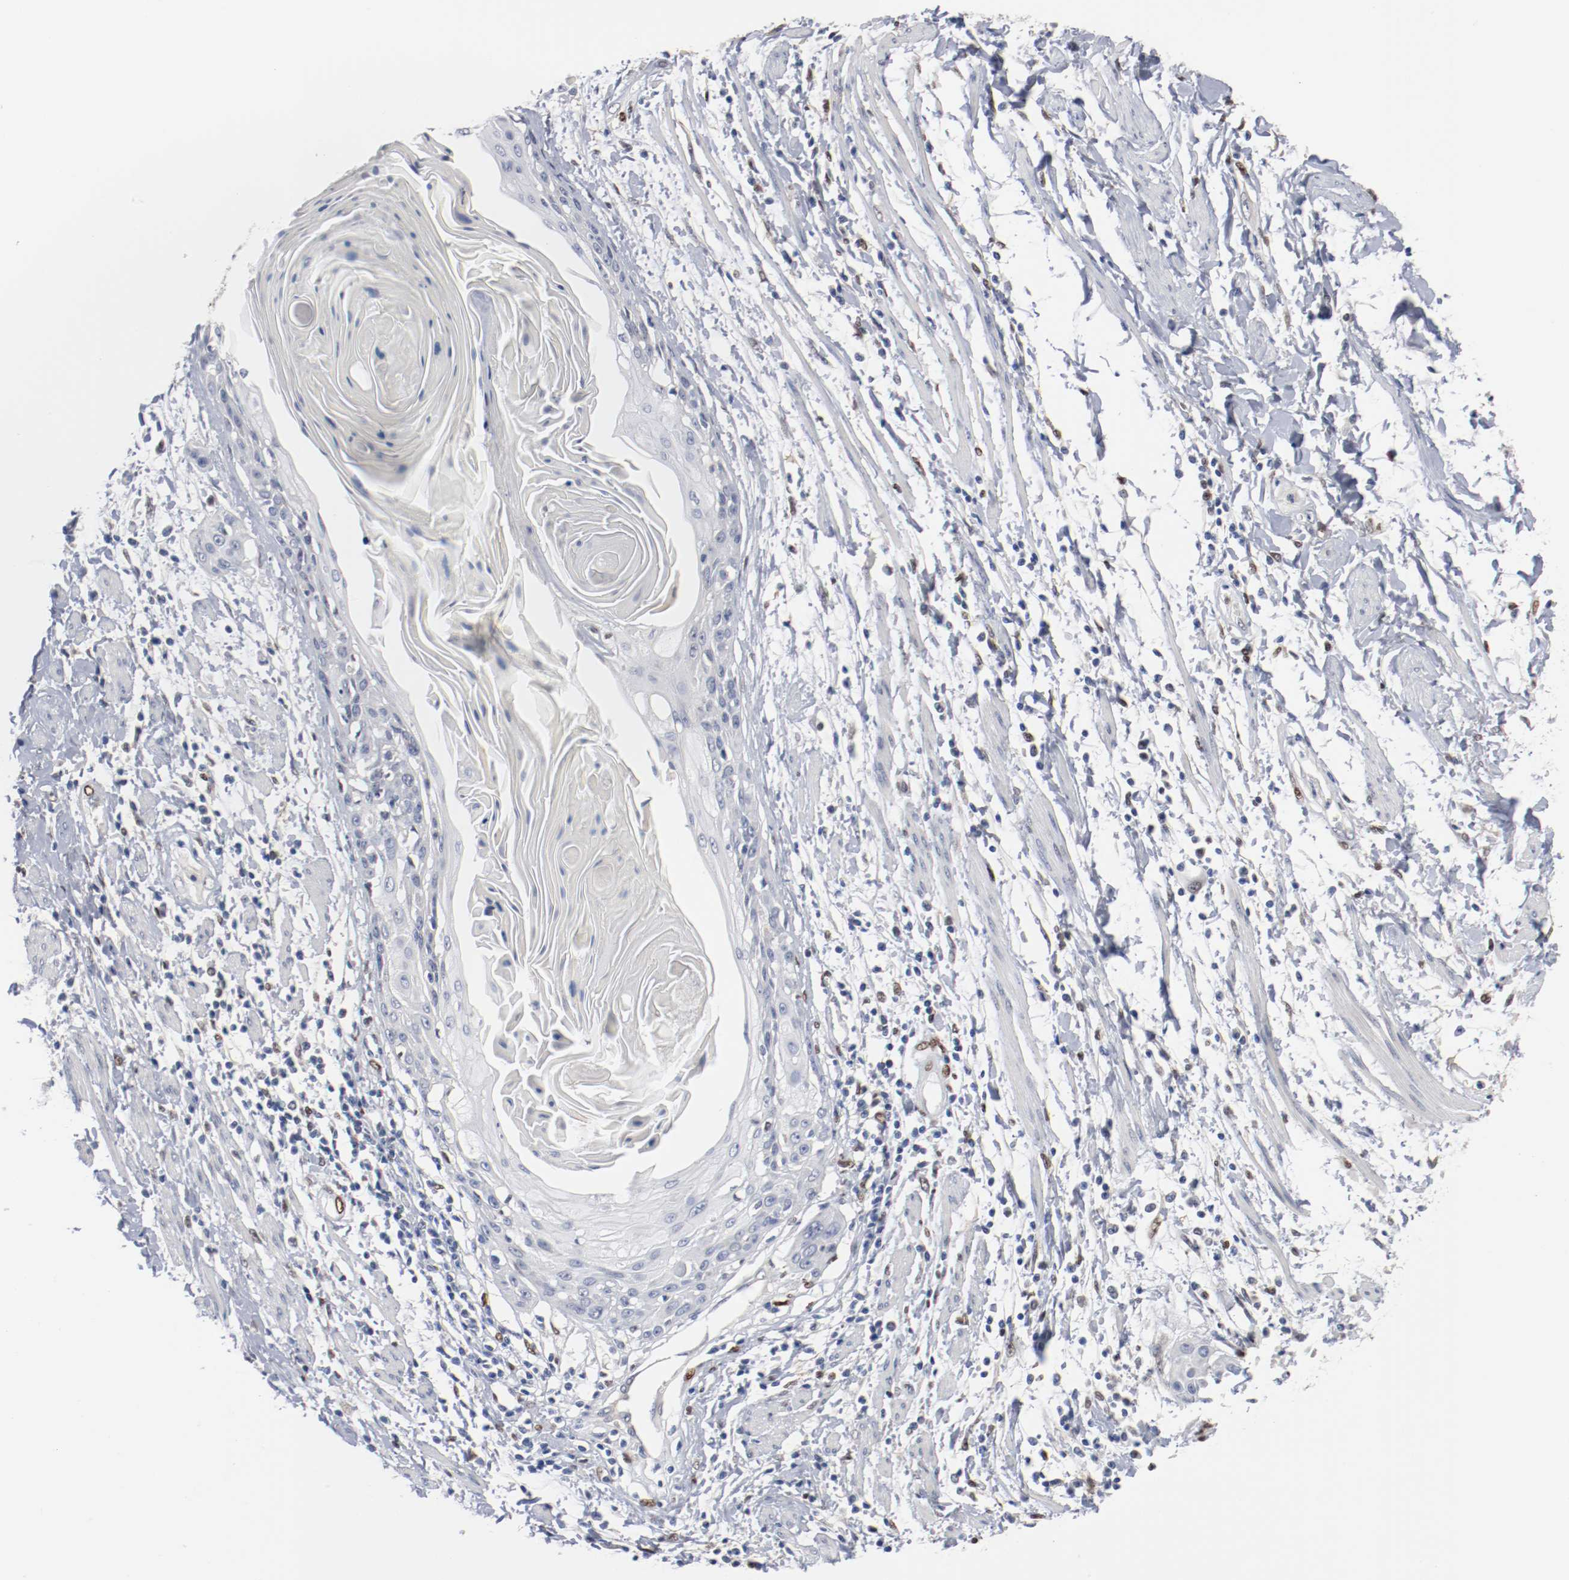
{"staining": {"intensity": "negative", "quantity": "none", "location": "none"}, "tissue": "cervical cancer", "cell_type": "Tumor cells", "image_type": "cancer", "snomed": [{"axis": "morphology", "description": "Squamous cell carcinoma, NOS"}, {"axis": "topography", "description": "Cervix"}], "caption": "Tumor cells are negative for protein expression in human cervical cancer (squamous cell carcinoma).", "gene": "ZEB2", "patient": {"sex": "female", "age": 57}}